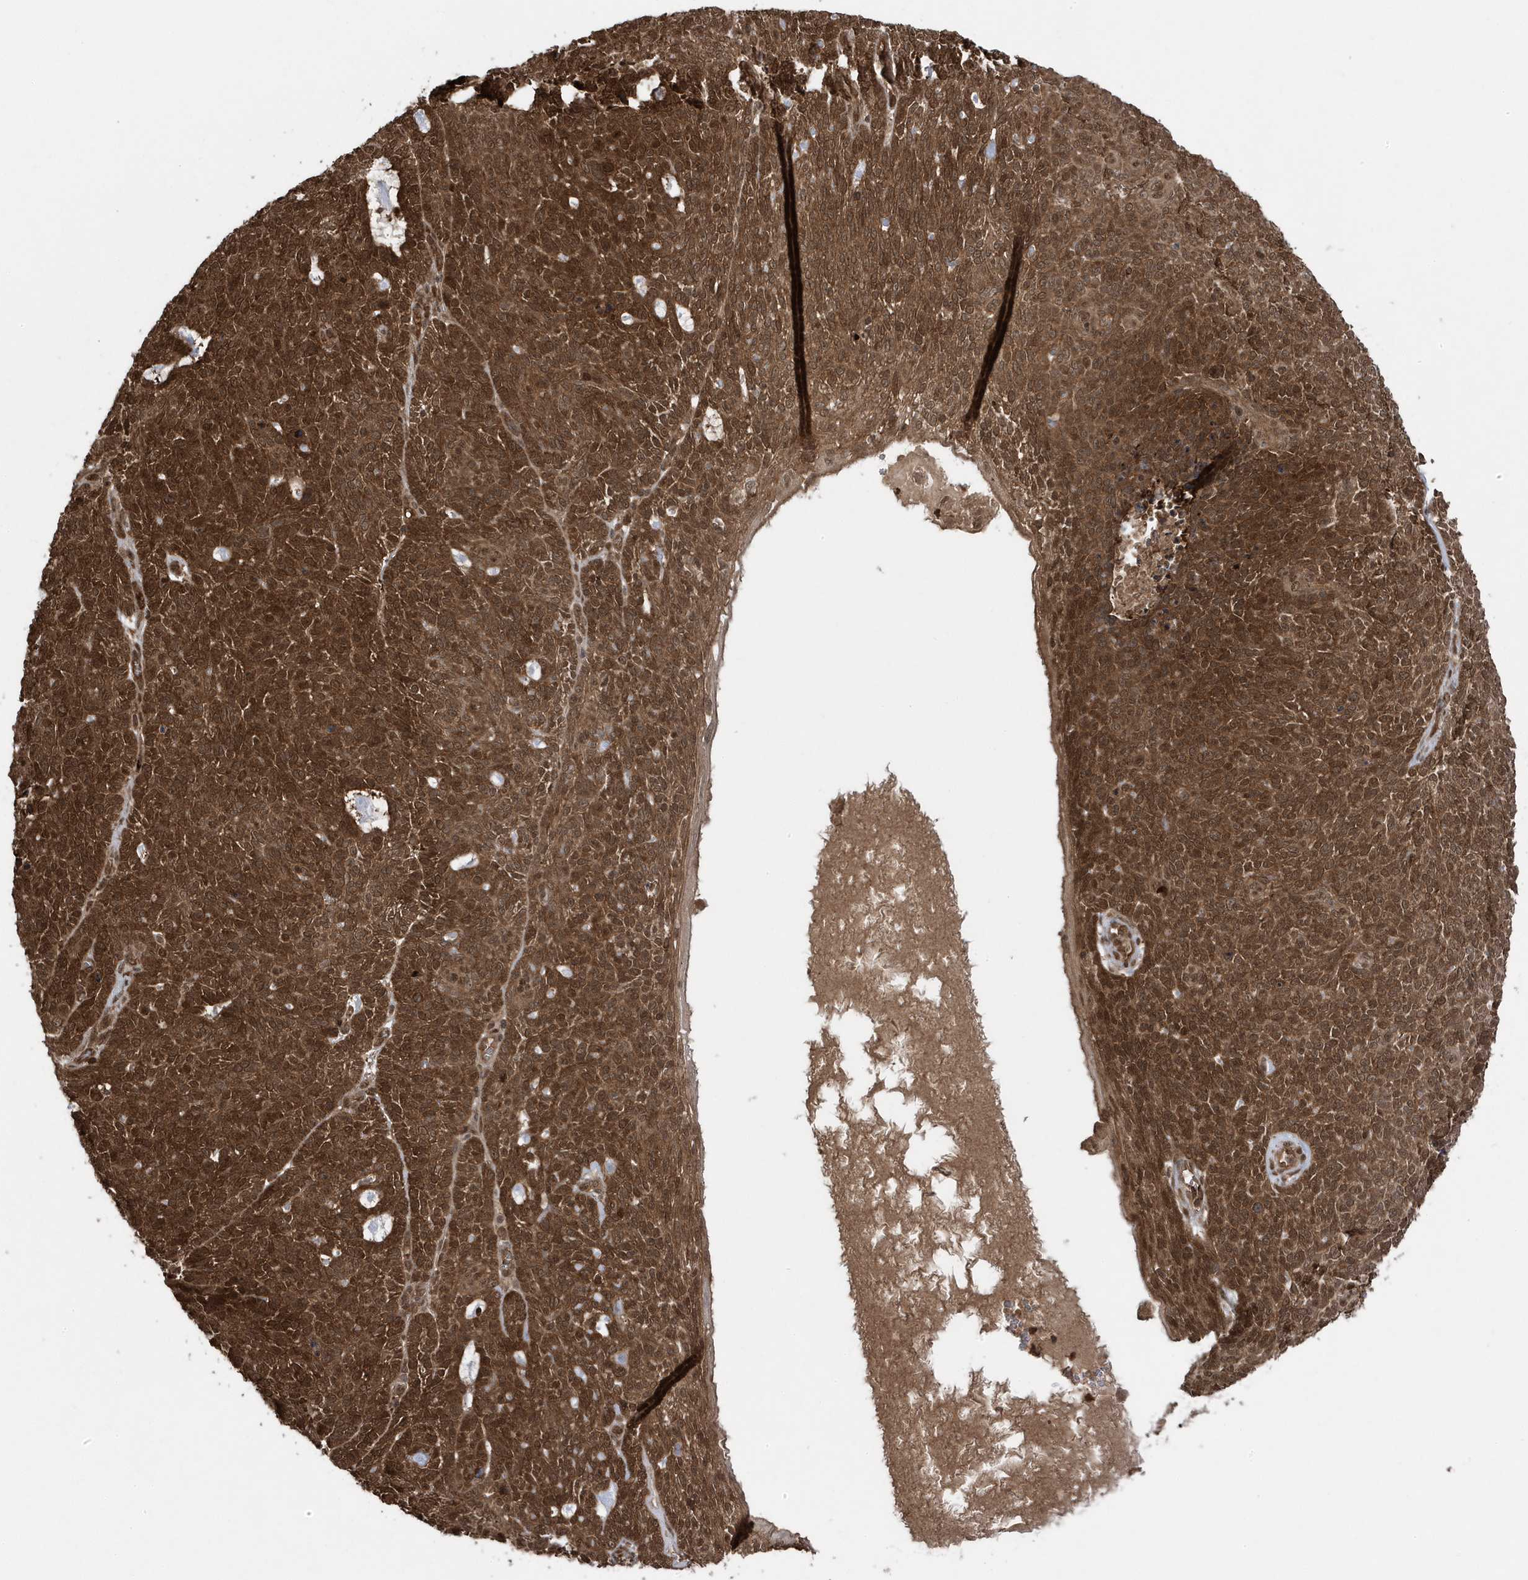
{"staining": {"intensity": "strong", "quantity": ">75%", "location": "cytoplasmic/membranous,nuclear"}, "tissue": "skin cancer", "cell_type": "Tumor cells", "image_type": "cancer", "snomed": [{"axis": "morphology", "description": "Squamous cell carcinoma, NOS"}, {"axis": "topography", "description": "Skin"}], "caption": "Protein expression analysis of skin squamous cell carcinoma demonstrates strong cytoplasmic/membranous and nuclear positivity in approximately >75% of tumor cells.", "gene": "MAPK1IP1L", "patient": {"sex": "female", "age": 90}}